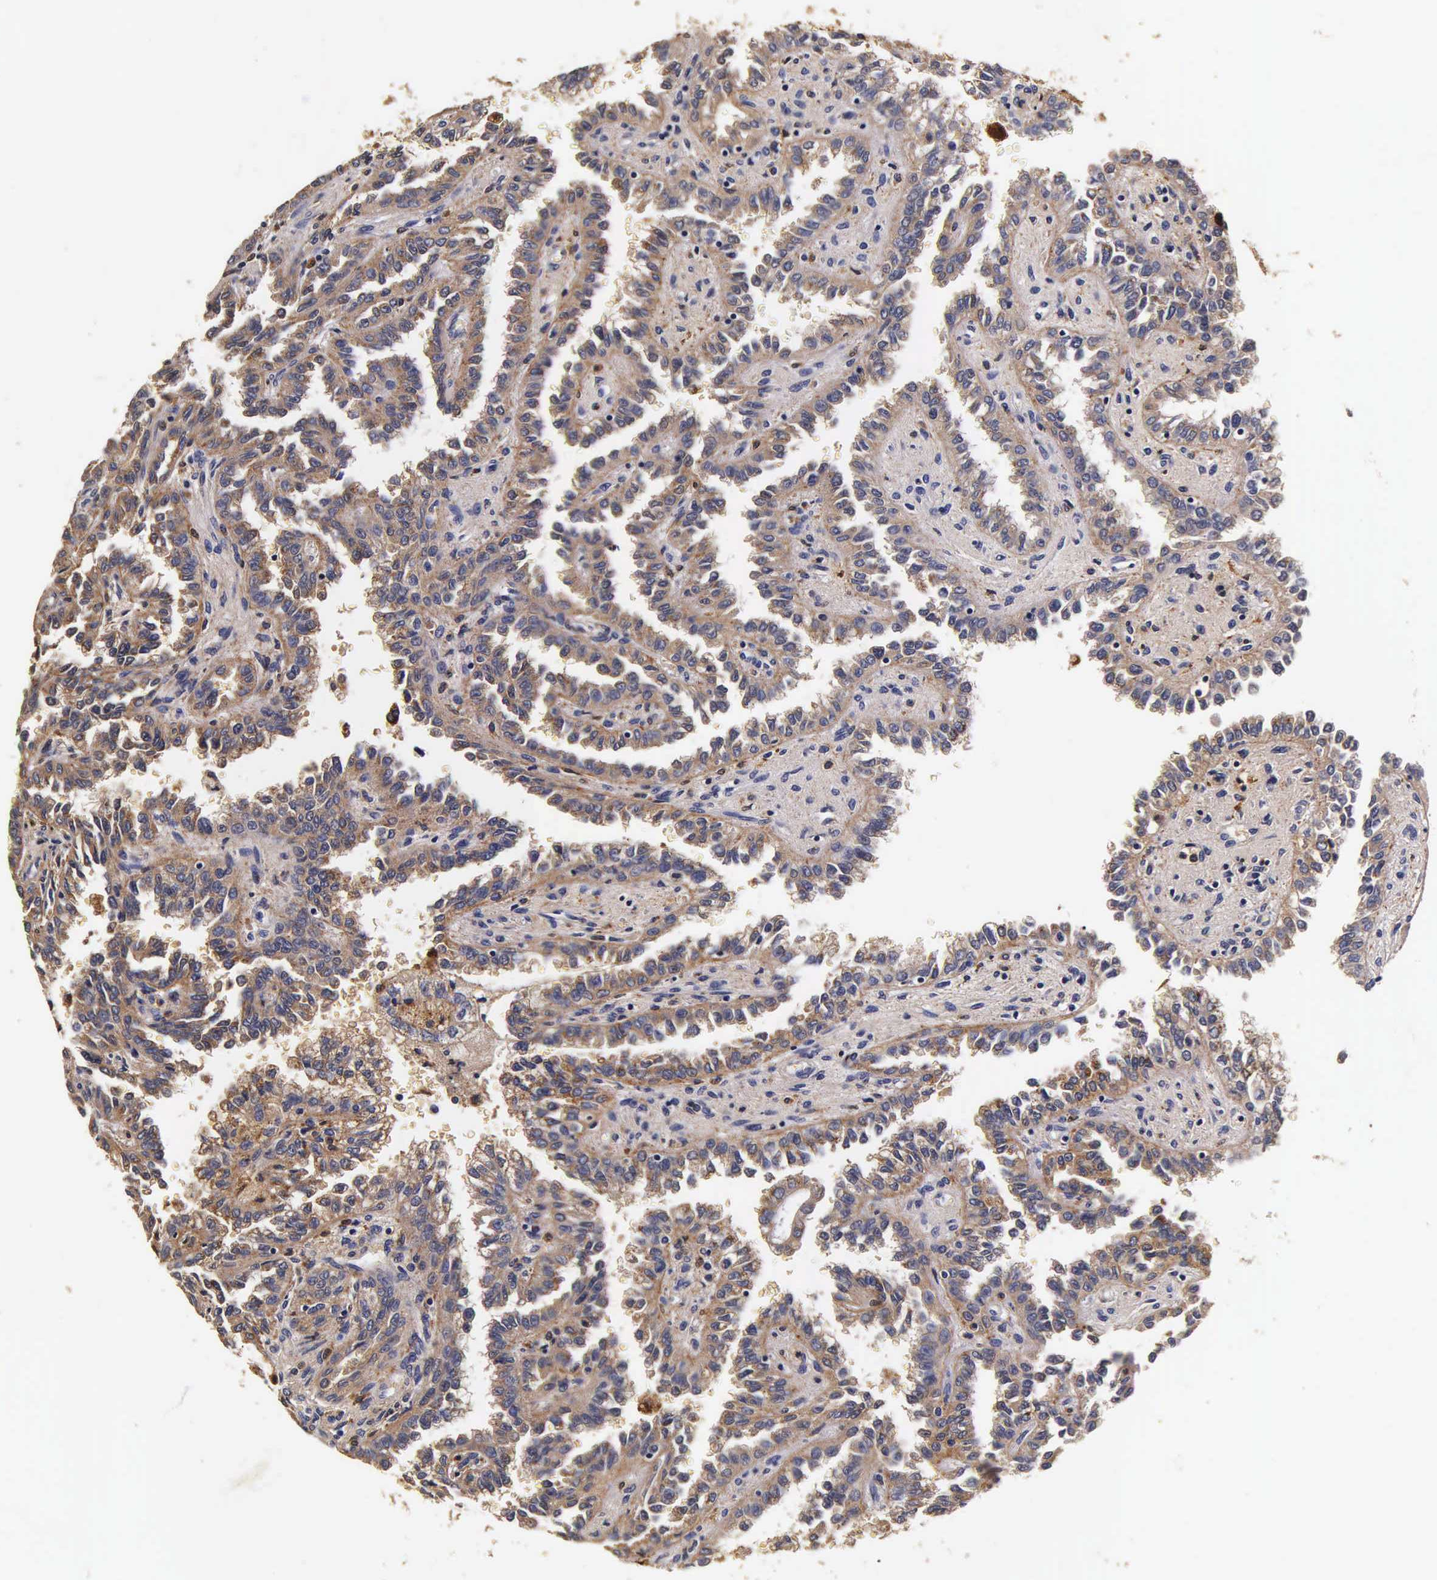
{"staining": {"intensity": "moderate", "quantity": ">75%", "location": "cytoplasmic/membranous"}, "tissue": "renal cancer", "cell_type": "Tumor cells", "image_type": "cancer", "snomed": [{"axis": "morphology", "description": "Inflammation, NOS"}, {"axis": "morphology", "description": "Adenocarcinoma, NOS"}, {"axis": "topography", "description": "Kidney"}], "caption": "Renal cancer (adenocarcinoma) was stained to show a protein in brown. There is medium levels of moderate cytoplasmic/membranous positivity in approximately >75% of tumor cells.", "gene": "CTSB", "patient": {"sex": "male", "age": 68}}